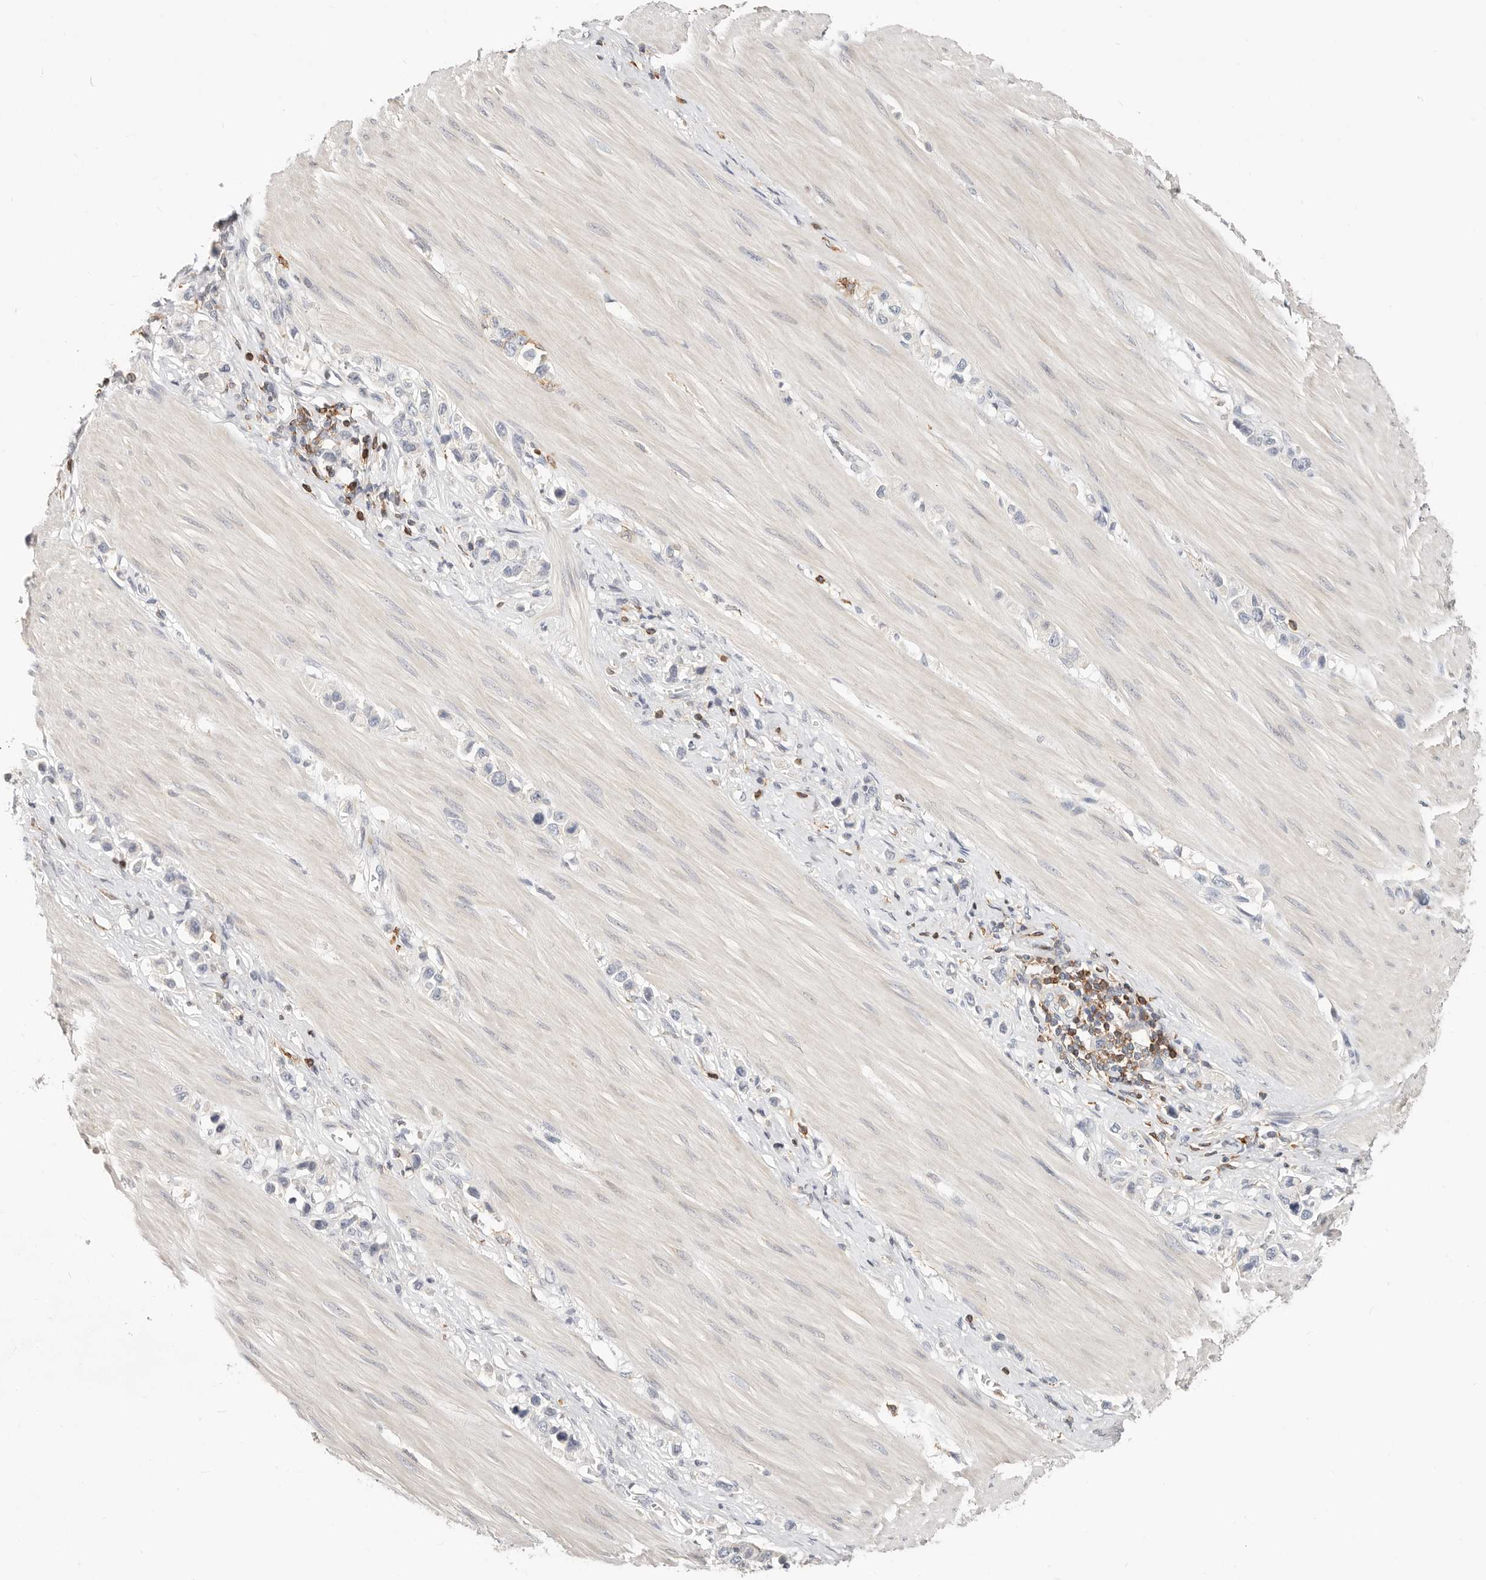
{"staining": {"intensity": "negative", "quantity": "none", "location": "none"}, "tissue": "stomach cancer", "cell_type": "Tumor cells", "image_type": "cancer", "snomed": [{"axis": "morphology", "description": "Adenocarcinoma, NOS"}, {"axis": "topography", "description": "Stomach"}], "caption": "An image of human stomach cancer is negative for staining in tumor cells.", "gene": "TMEM63B", "patient": {"sex": "female", "age": 65}}